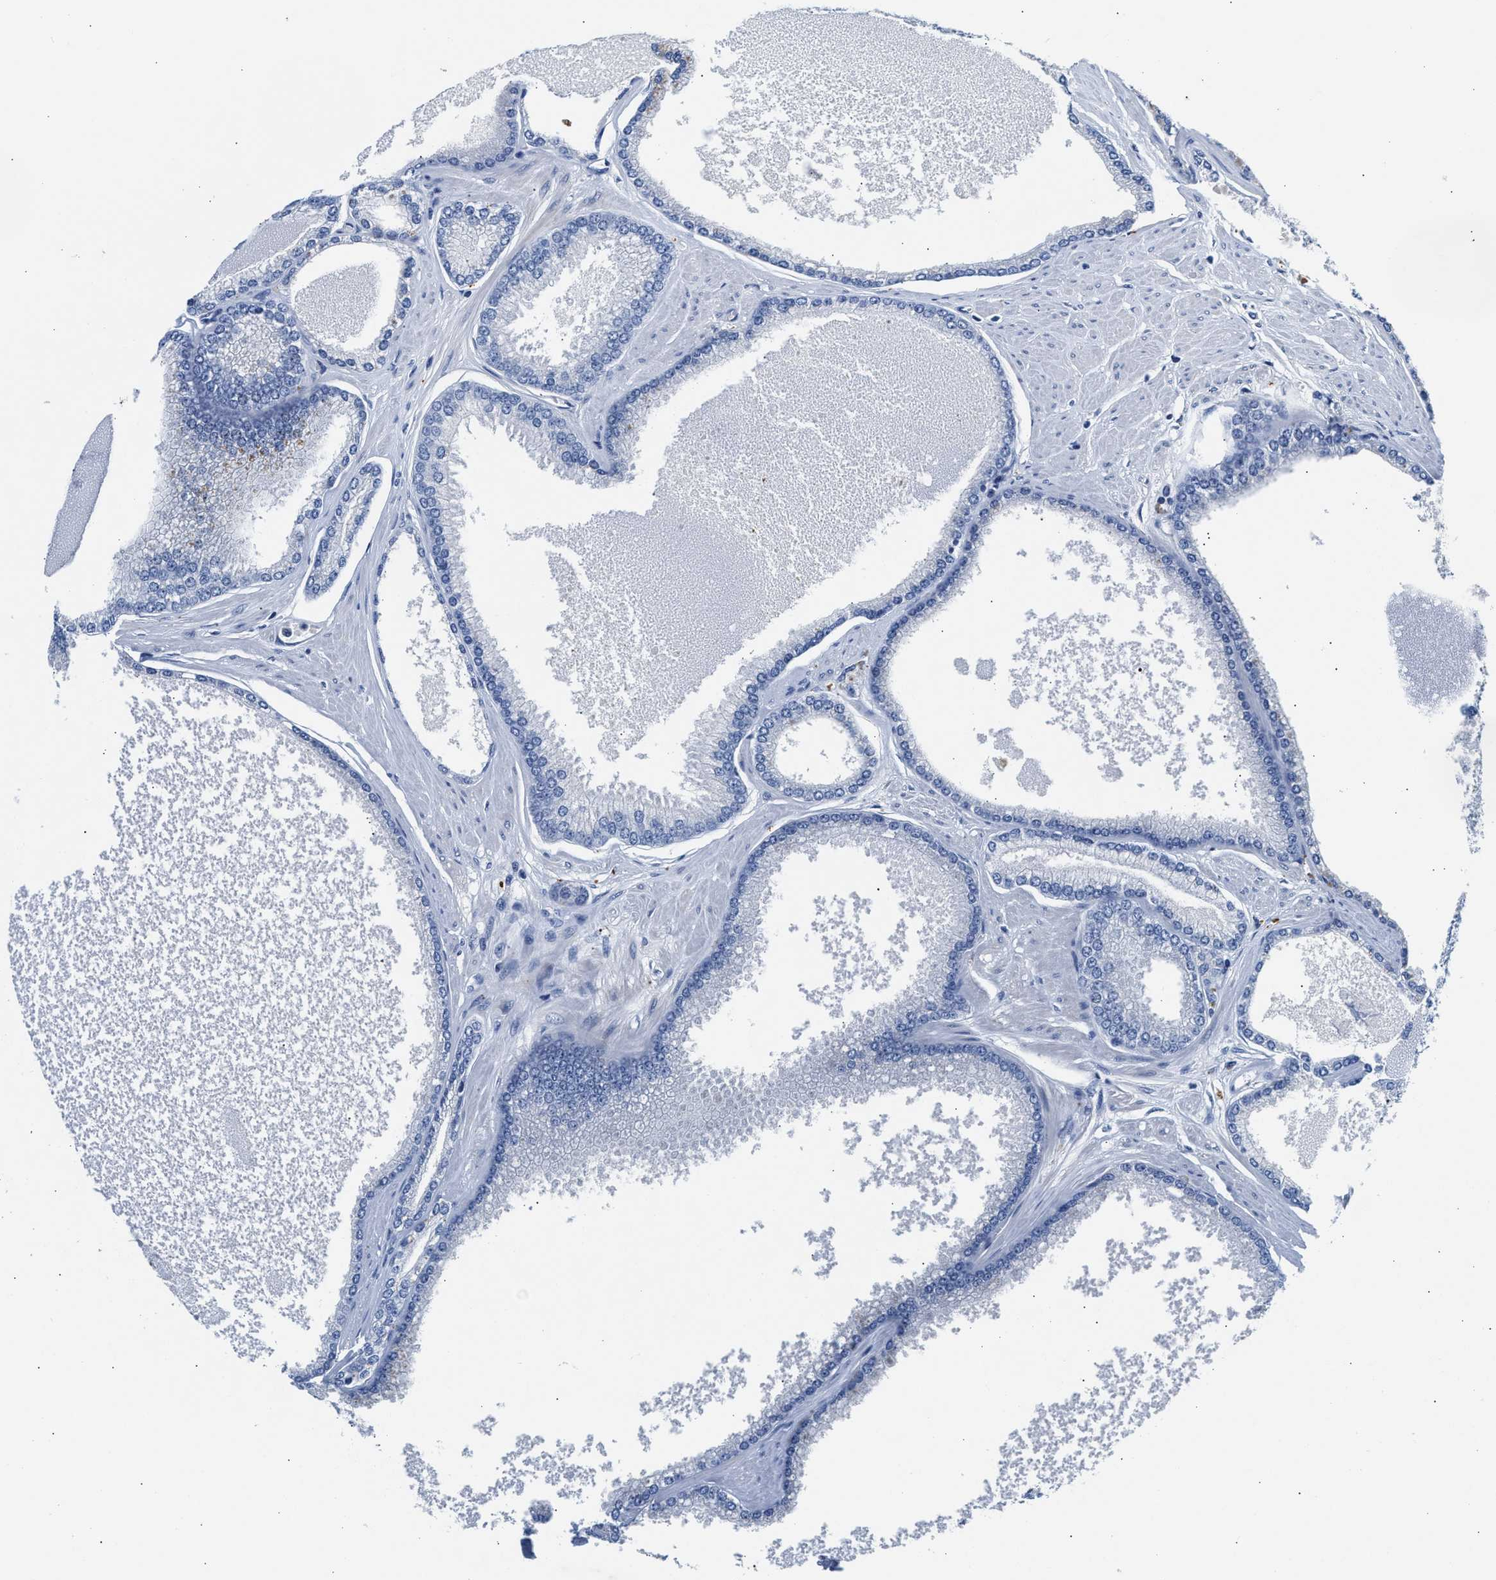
{"staining": {"intensity": "negative", "quantity": "none", "location": "none"}, "tissue": "prostate cancer", "cell_type": "Tumor cells", "image_type": "cancer", "snomed": [{"axis": "morphology", "description": "Adenocarcinoma, High grade"}, {"axis": "topography", "description": "Prostate"}], "caption": "IHC image of prostate cancer stained for a protein (brown), which demonstrates no expression in tumor cells.", "gene": "PPM1L", "patient": {"sex": "male", "age": 61}}